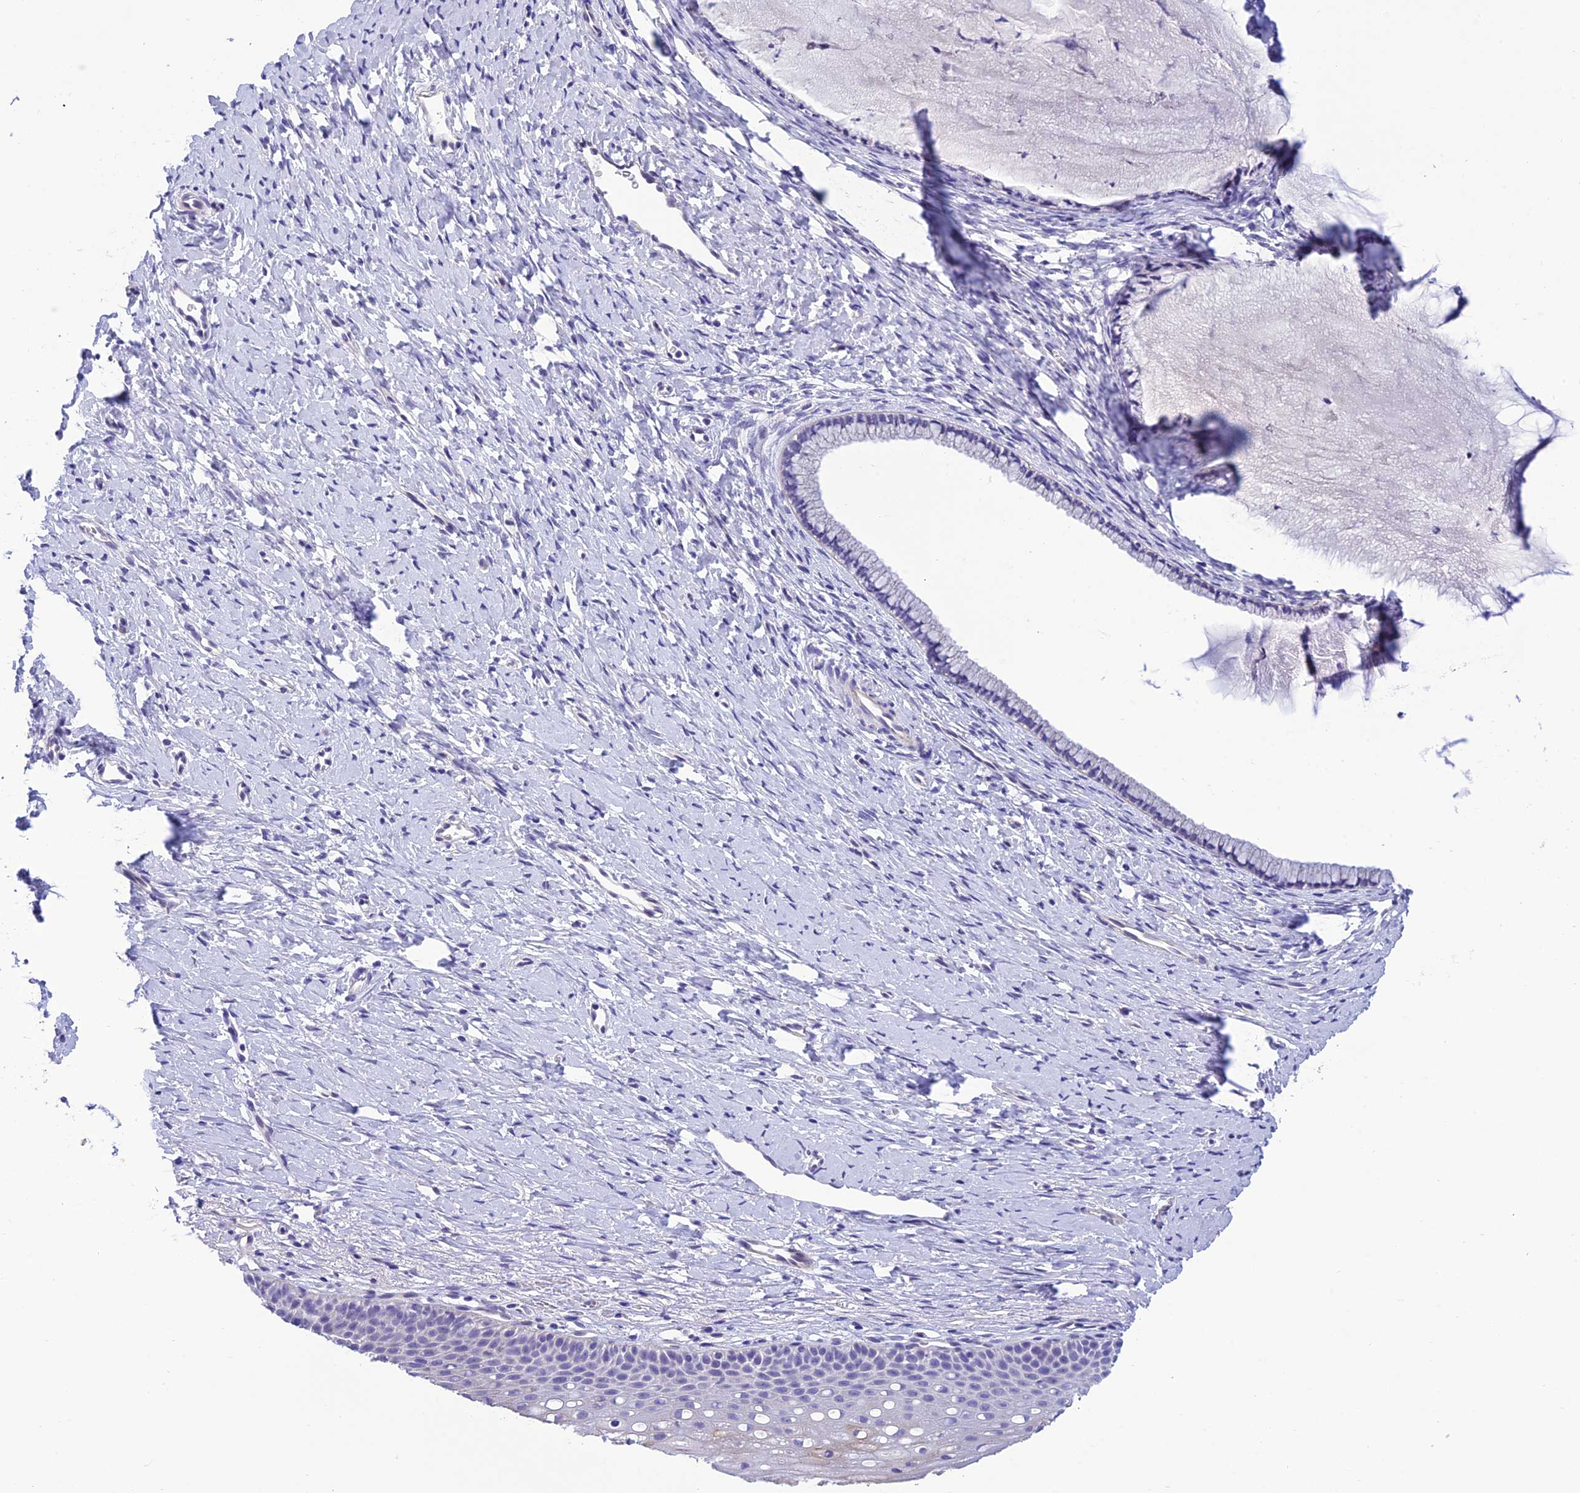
{"staining": {"intensity": "negative", "quantity": "none", "location": "none"}, "tissue": "cervix", "cell_type": "Glandular cells", "image_type": "normal", "snomed": [{"axis": "morphology", "description": "Normal tissue, NOS"}, {"axis": "topography", "description": "Cervix"}], "caption": "The image reveals no staining of glandular cells in unremarkable cervix. (Immunohistochemistry, brightfield microscopy, high magnification).", "gene": "C17orf67", "patient": {"sex": "female", "age": 36}}